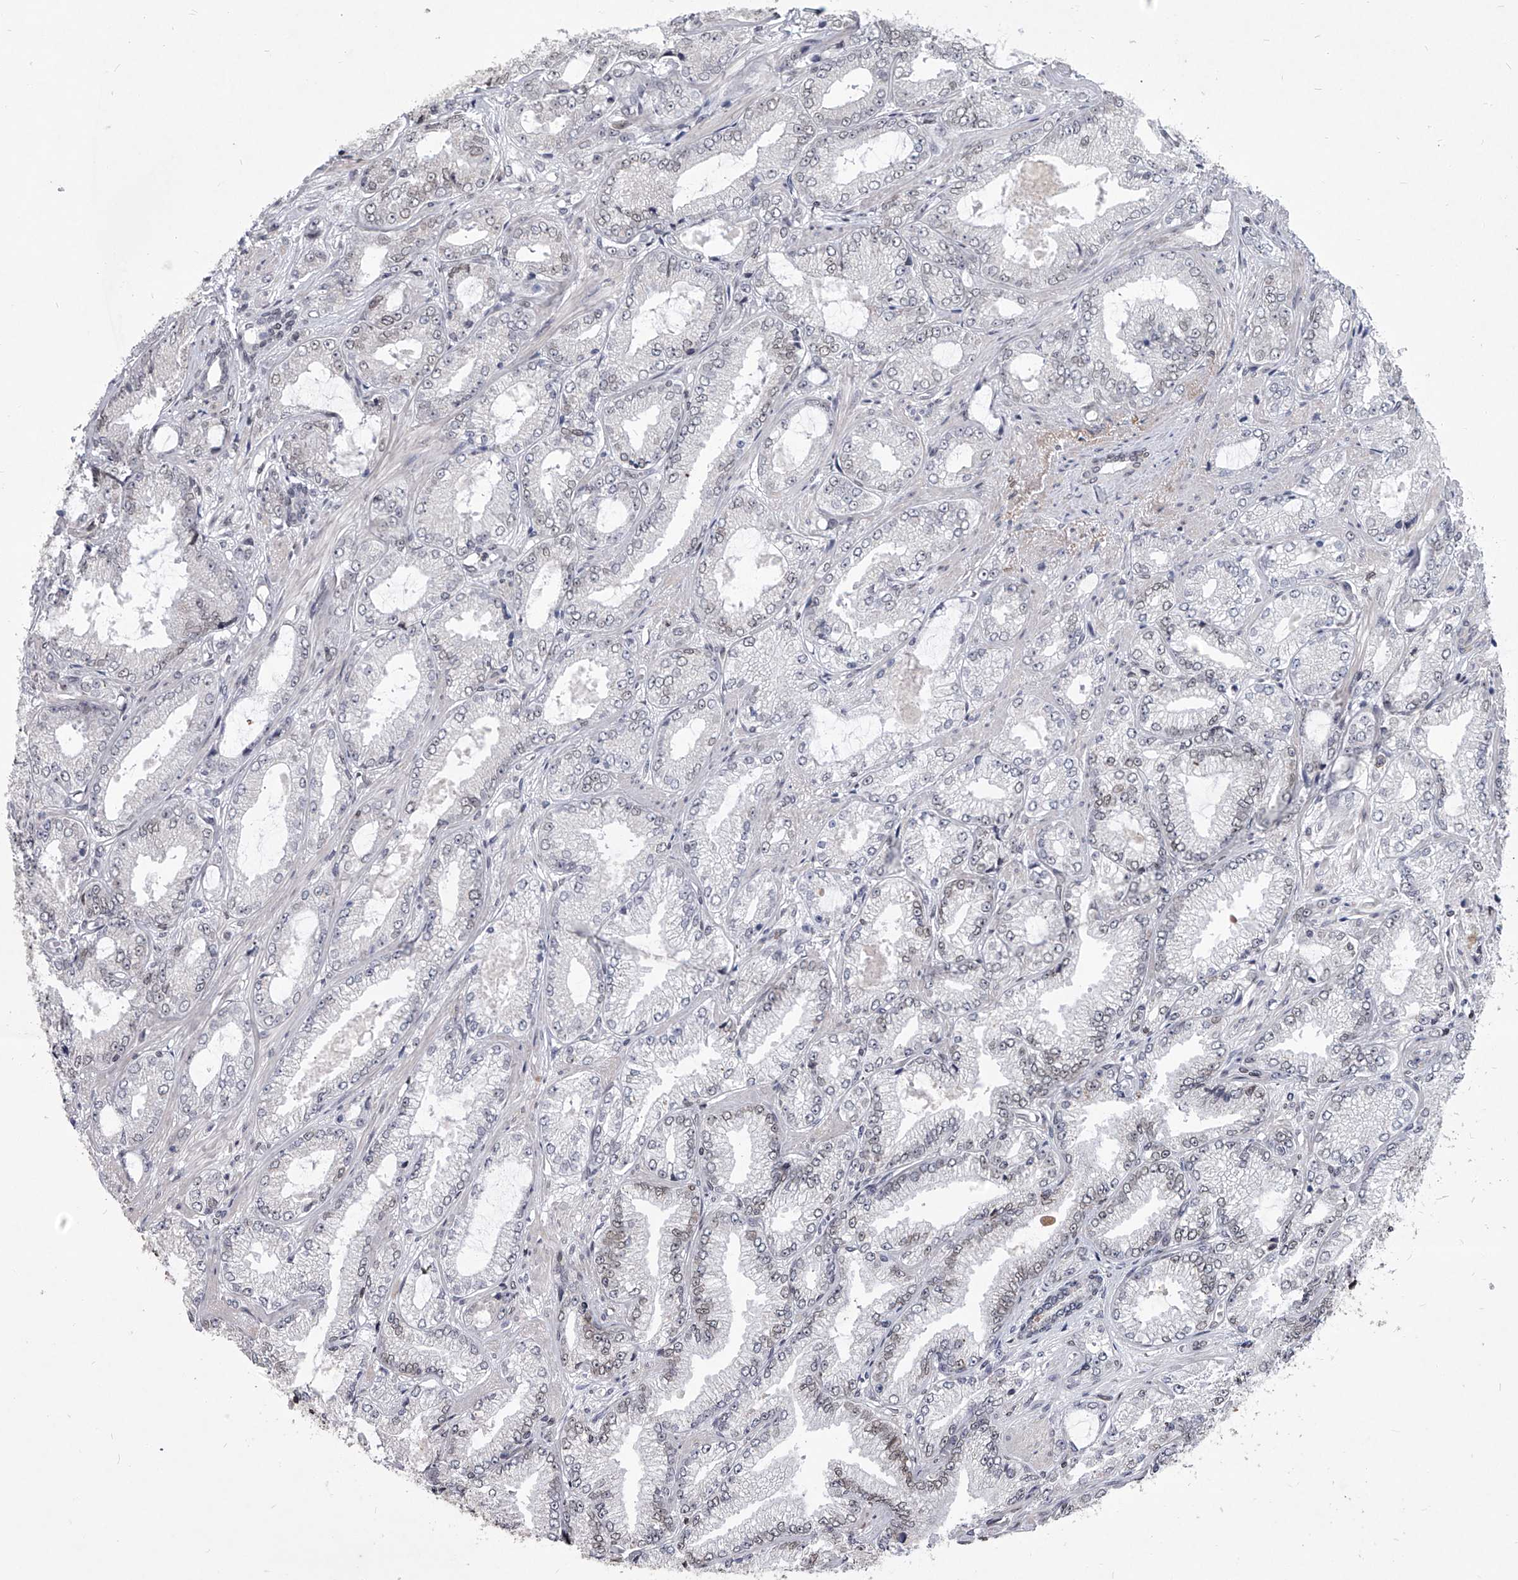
{"staining": {"intensity": "weak", "quantity": "<25%", "location": "nuclear"}, "tissue": "prostate cancer", "cell_type": "Tumor cells", "image_type": "cancer", "snomed": [{"axis": "morphology", "description": "Adenocarcinoma, High grade"}, {"axis": "topography", "description": "Prostate"}], "caption": "IHC image of neoplastic tissue: human prostate high-grade adenocarcinoma stained with DAB displays no significant protein expression in tumor cells. (DAB (3,3'-diaminobenzidine) immunohistochemistry (IHC) visualized using brightfield microscopy, high magnification).", "gene": "PPIL4", "patient": {"sex": "male", "age": 71}}